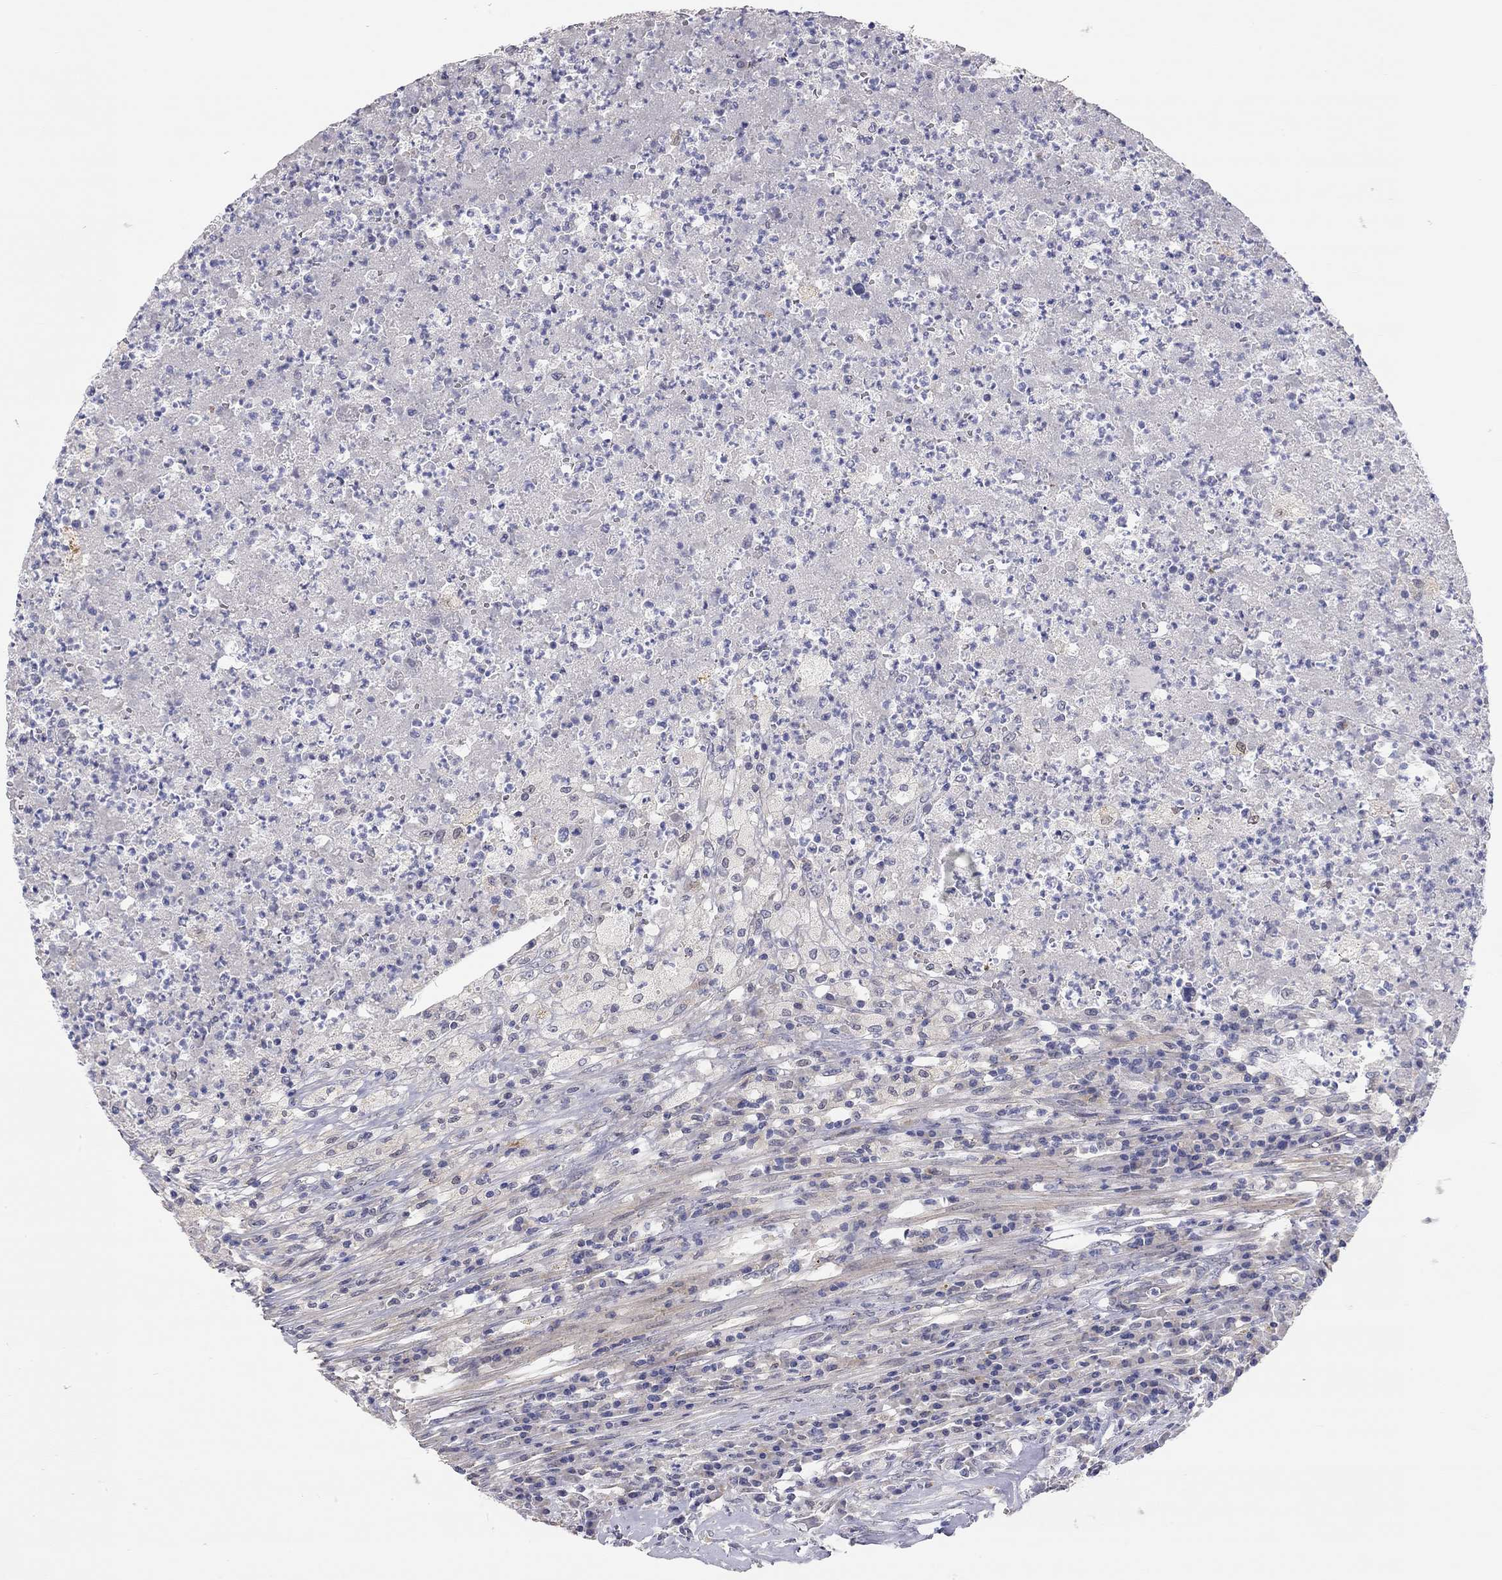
{"staining": {"intensity": "negative", "quantity": "none", "location": "none"}, "tissue": "testis cancer", "cell_type": "Tumor cells", "image_type": "cancer", "snomed": [{"axis": "morphology", "description": "Necrosis, NOS"}, {"axis": "morphology", "description": "Carcinoma, Embryonal, NOS"}, {"axis": "topography", "description": "Testis"}], "caption": "High magnification brightfield microscopy of embryonal carcinoma (testis) stained with DAB (3,3'-diaminobenzidine) (brown) and counterstained with hematoxylin (blue): tumor cells show no significant staining.", "gene": "PAPSS2", "patient": {"sex": "male", "age": 19}}